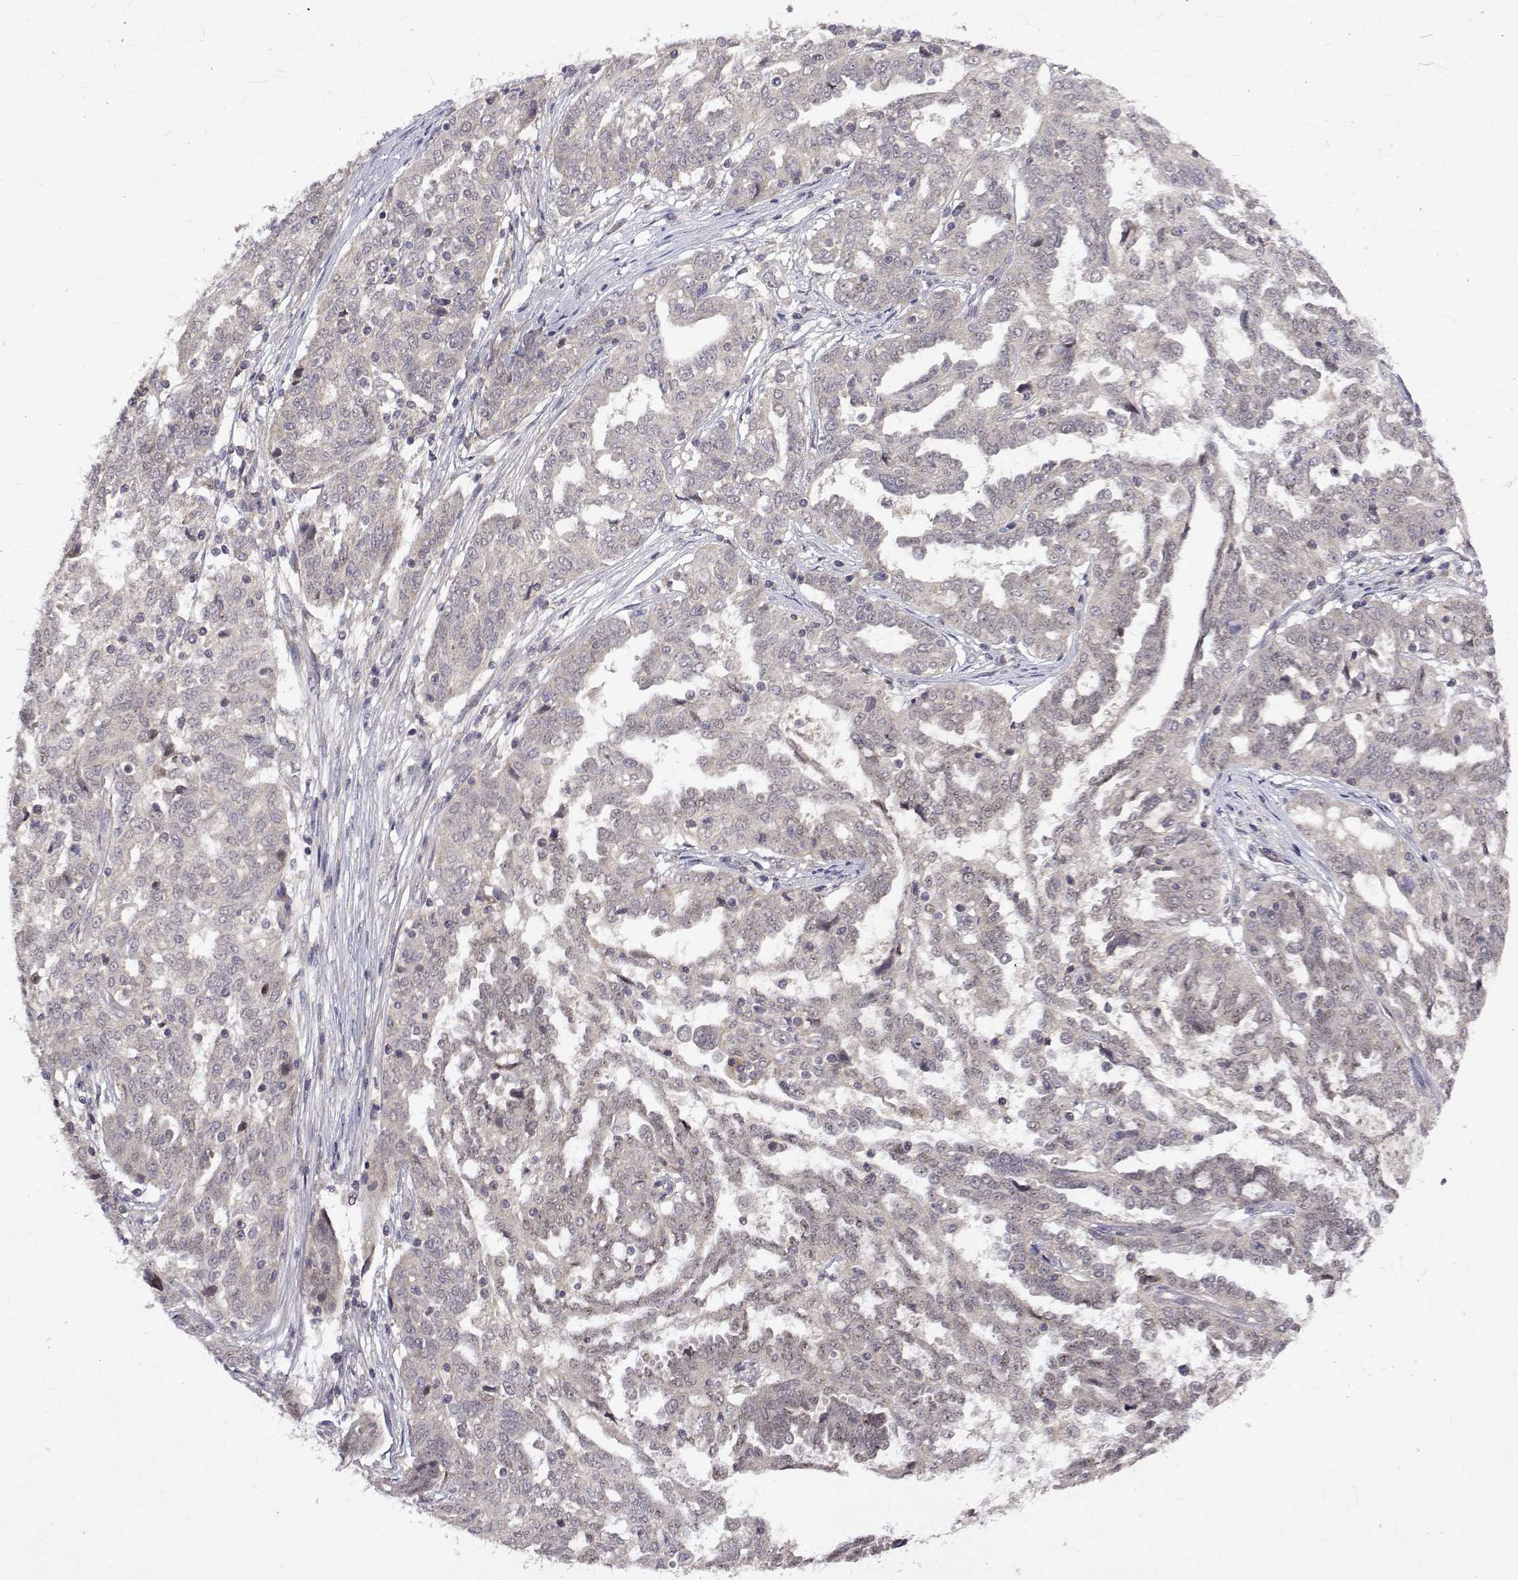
{"staining": {"intensity": "negative", "quantity": "none", "location": "none"}, "tissue": "ovarian cancer", "cell_type": "Tumor cells", "image_type": "cancer", "snomed": [{"axis": "morphology", "description": "Cystadenocarcinoma, serous, NOS"}, {"axis": "topography", "description": "Ovary"}], "caption": "A high-resolution micrograph shows immunohistochemistry staining of ovarian cancer, which displays no significant positivity in tumor cells.", "gene": "ALKBH8", "patient": {"sex": "female", "age": 67}}